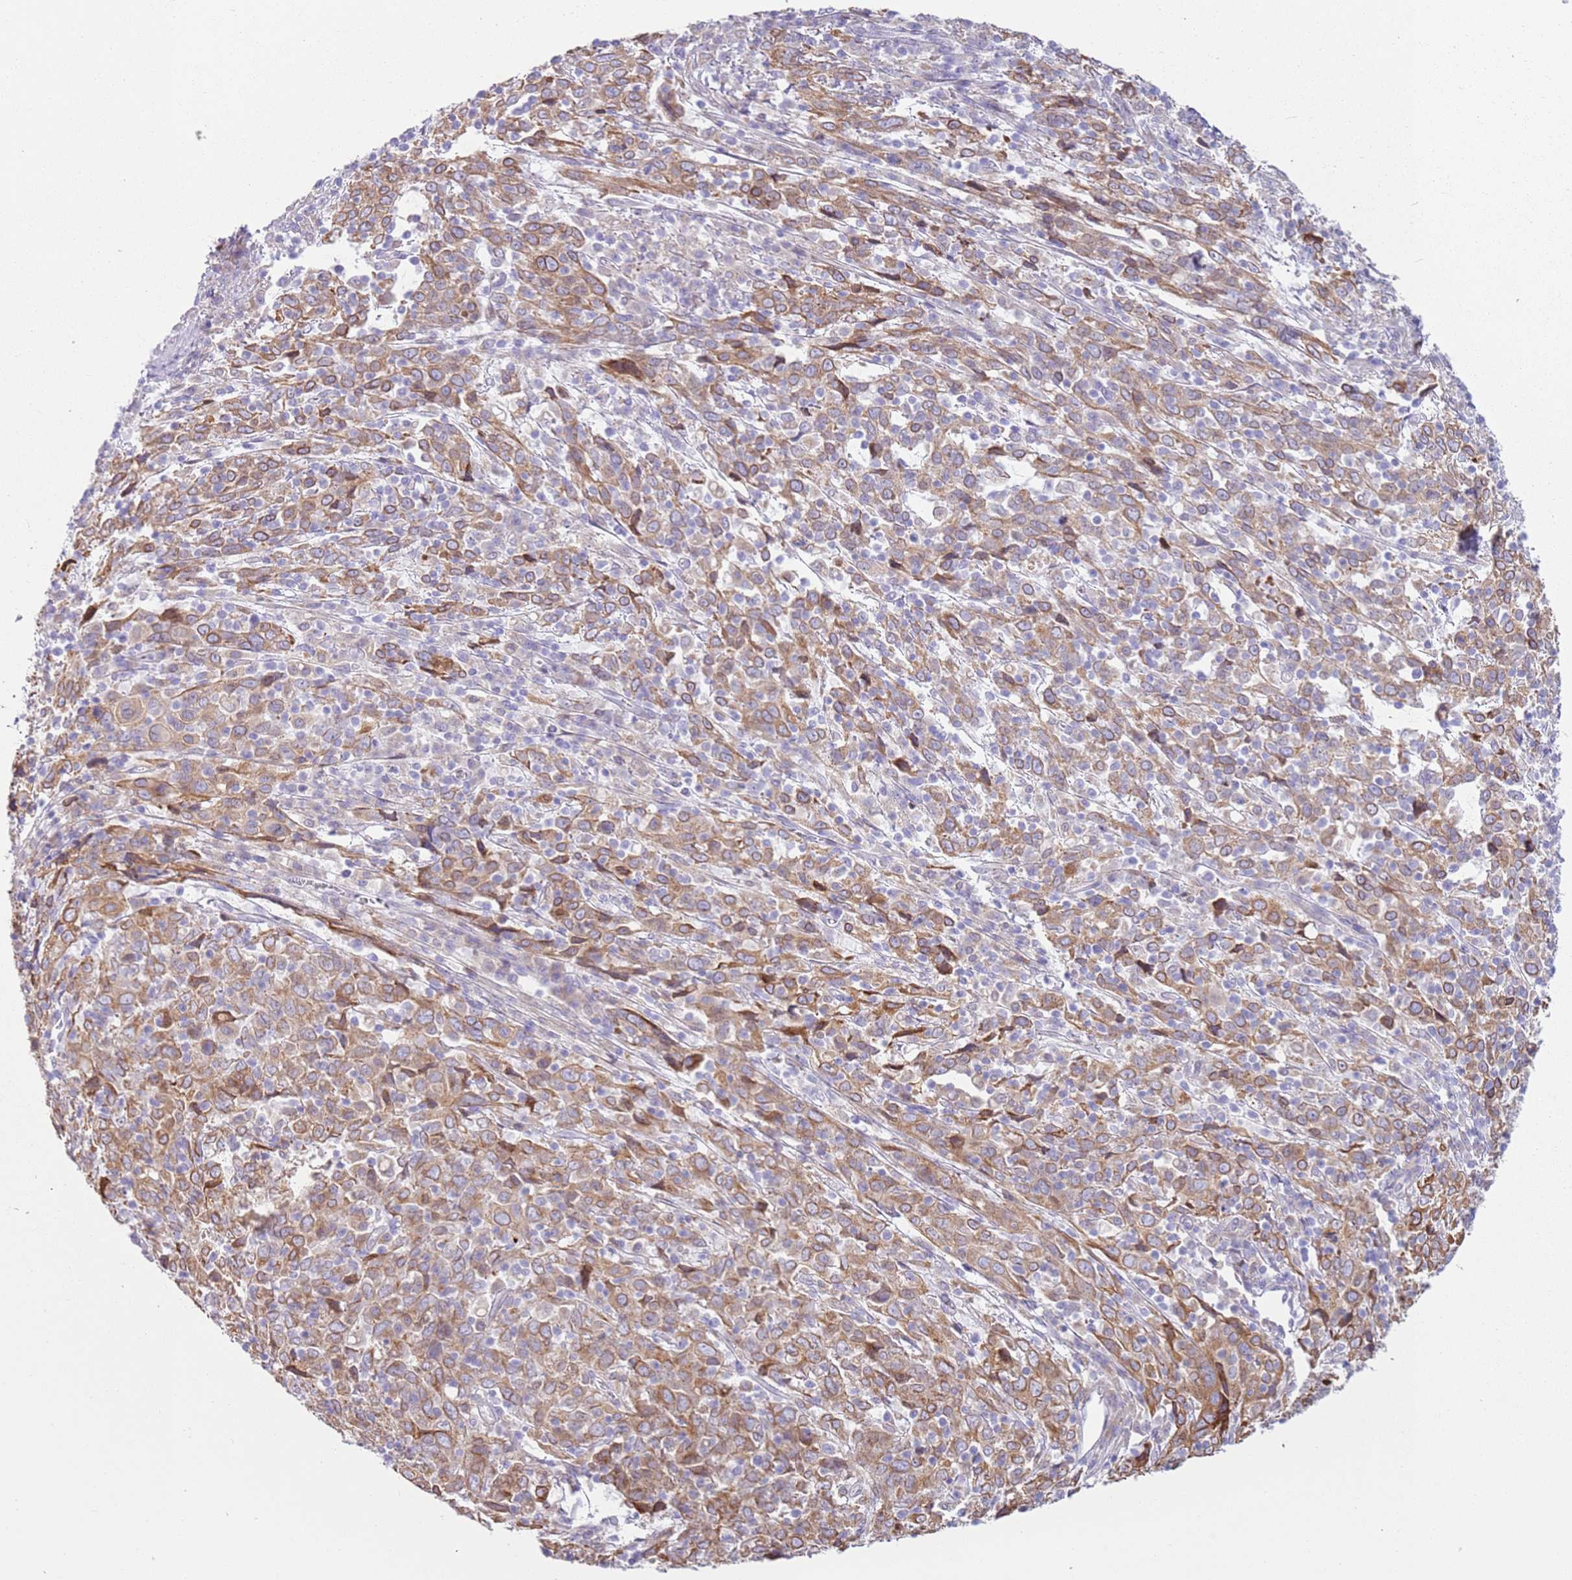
{"staining": {"intensity": "moderate", "quantity": ">75%", "location": "cytoplasmic/membranous"}, "tissue": "cervical cancer", "cell_type": "Tumor cells", "image_type": "cancer", "snomed": [{"axis": "morphology", "description": "Squamous cell carcinoma, NOS"}, {"axis": "topography", "description": "Cervix"}], "caption": "Approximately >75% of tumor cells in squamous cell carcinoma (cervical) demonstrate moderate cytoplasmic/membranous protein staining as visualized by brown immunohistochemical staining.", "gene": "OAF", "patient": {"sex": "female", "age": 46}}